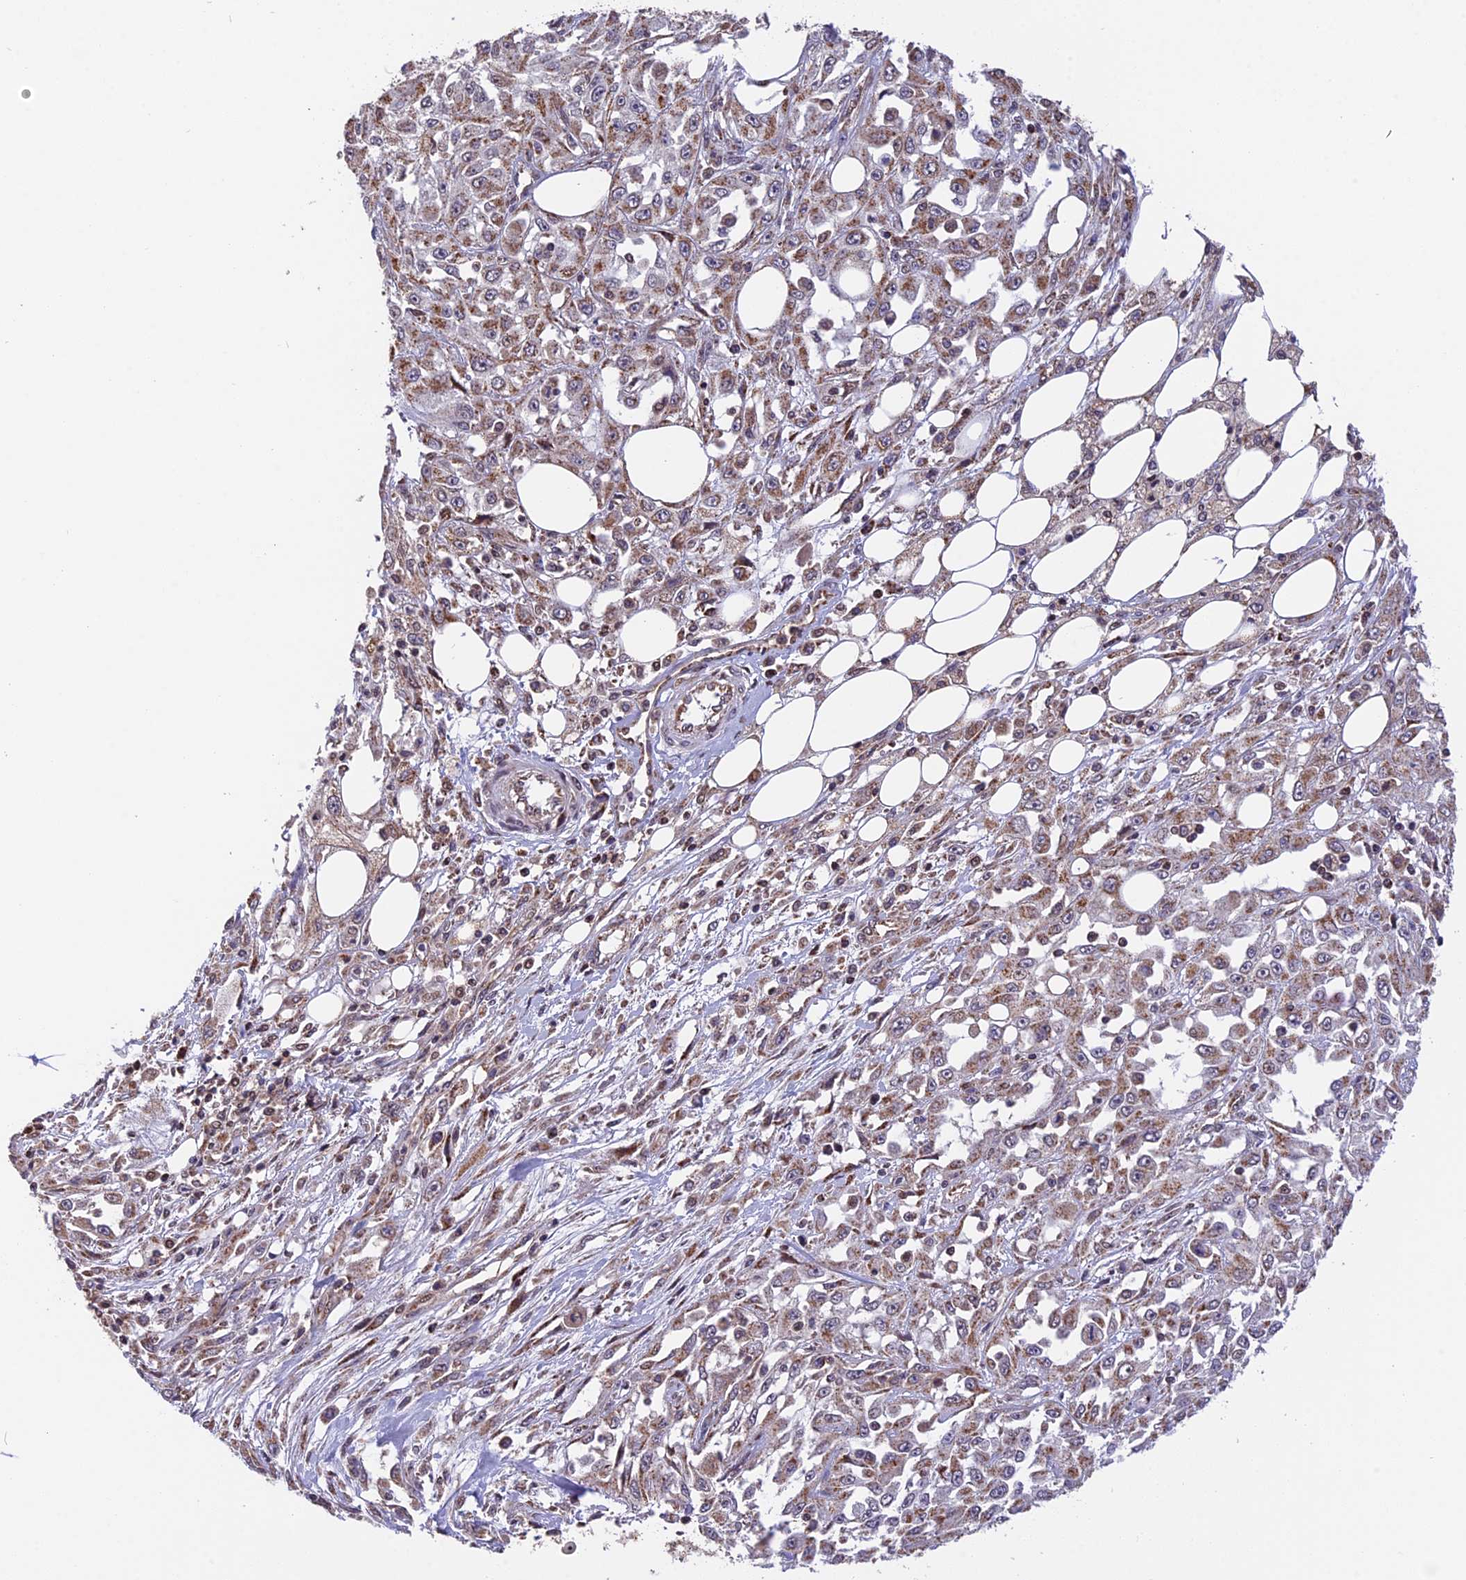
{"staining": {"intensity": "moderate", "quantity": "25%-75%", "location": "cytoplasmic/membranous"}, "tissue": "skin cancer", "cell_type": "Tumor cells", "image_type": "cancer", "snomed": [{"axis": "morphology", "description": "Squamous cell carcinoma, NOS"}, {"axis": "morphology", "description": "Squamous cell carcinoma, metastatic, NOS"}, {"axis": "topography", "description": "Skin"}, {"axis": "topography", "description": "Lymph node"}], "caption": "An immunohistochemistry micrograph of neoplastic tissue is shown. Protein staining in brown shows moderate cytoplasmic/membranous positivity in skin cancer within tumor cells. The staining is performed using DAB (3,3'-diaminobenzidine) brown chromogen to label protein expression. The nuclei are counter-stained blue using hematoxylin.", "gene": "RERGL", "patient": {"sex": "male", "age": 75}}